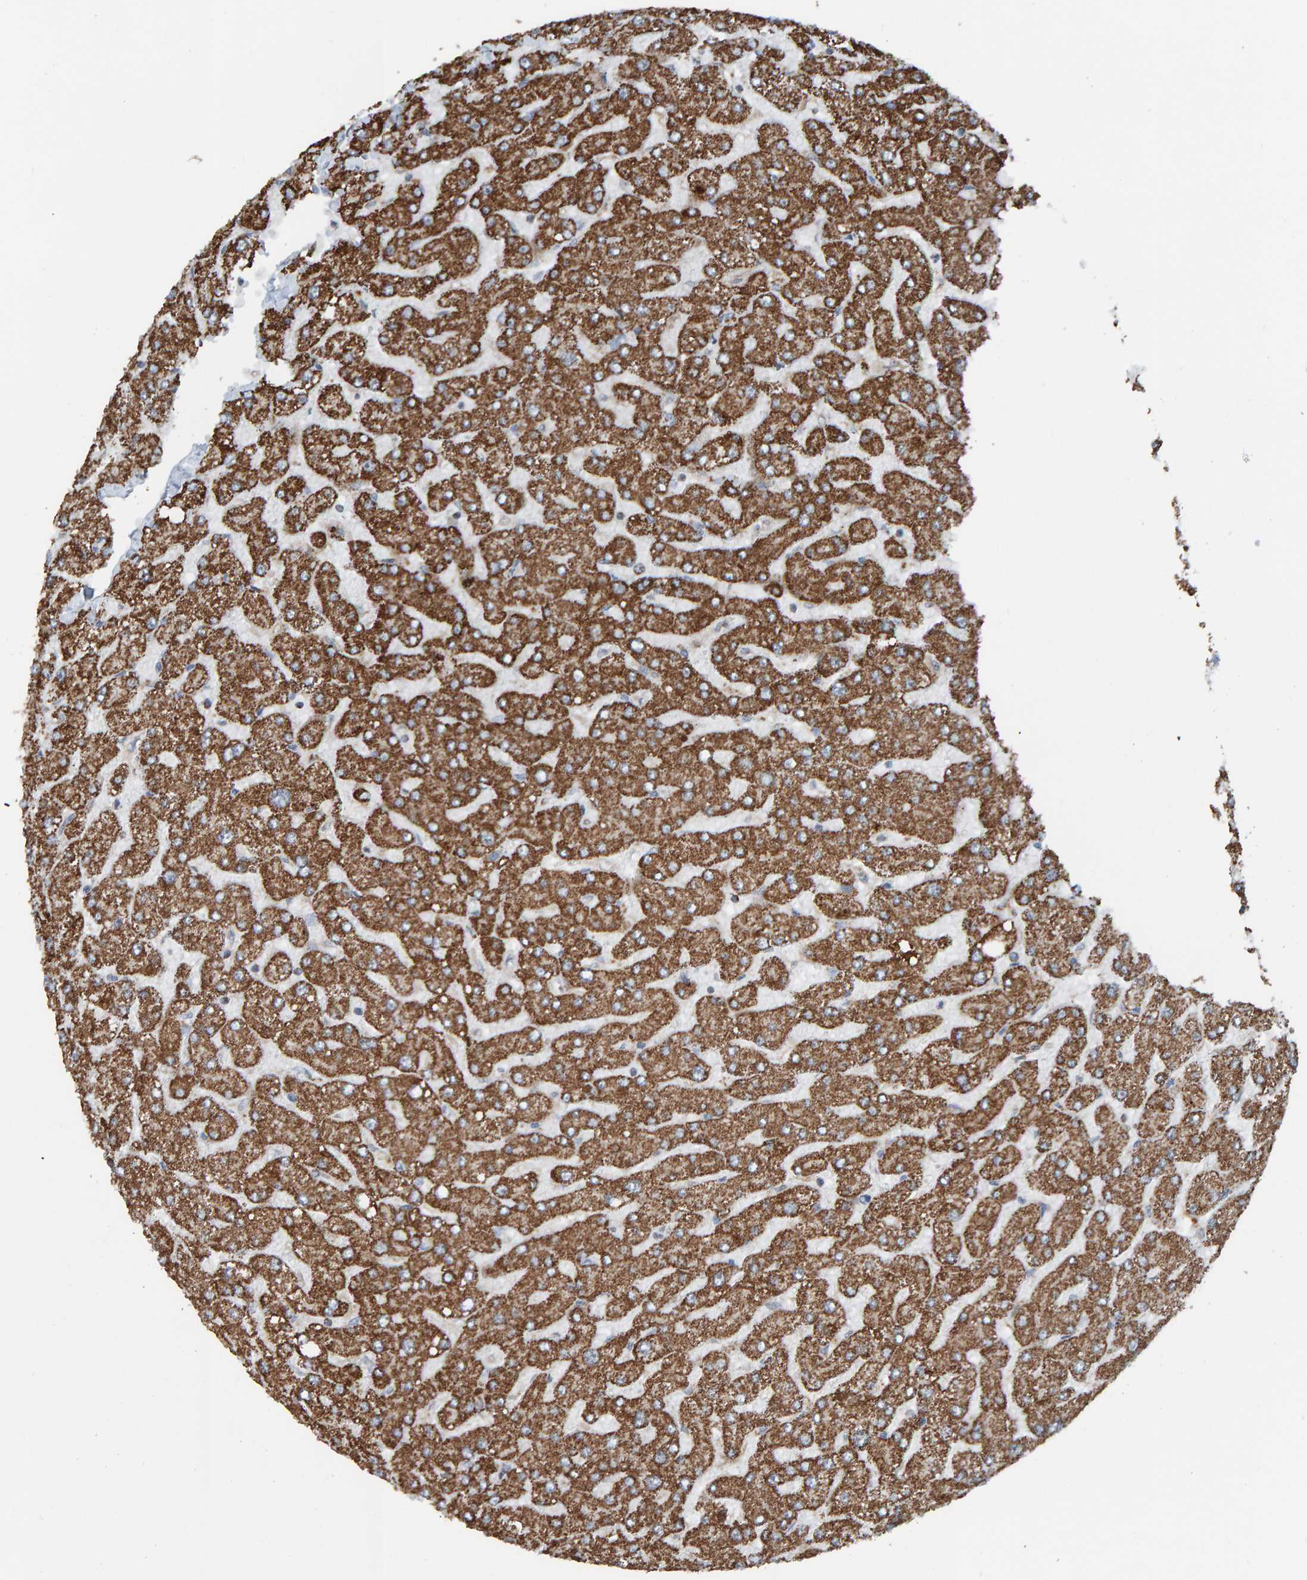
{"staining": {"intensity": "strong", "quantity": ">75%", "location": "cytoplasmic/membranous"}, "tissue": "liver", "cell_type": "Hepatocytes", "image_type": "normal", "snomed": [{"axis": "morphology", "description": "Normal tissue, NOS"}, {"axis": "topography", "description": "Liver"}], "caption": "Protein expression analysis of unremarkable liver exhibits strong cytoplasmic/membranous positivity in approximately >75% of hepatocytes.", "gene": "ZNF48", "patient": {"sex": "male", "age": 55}}